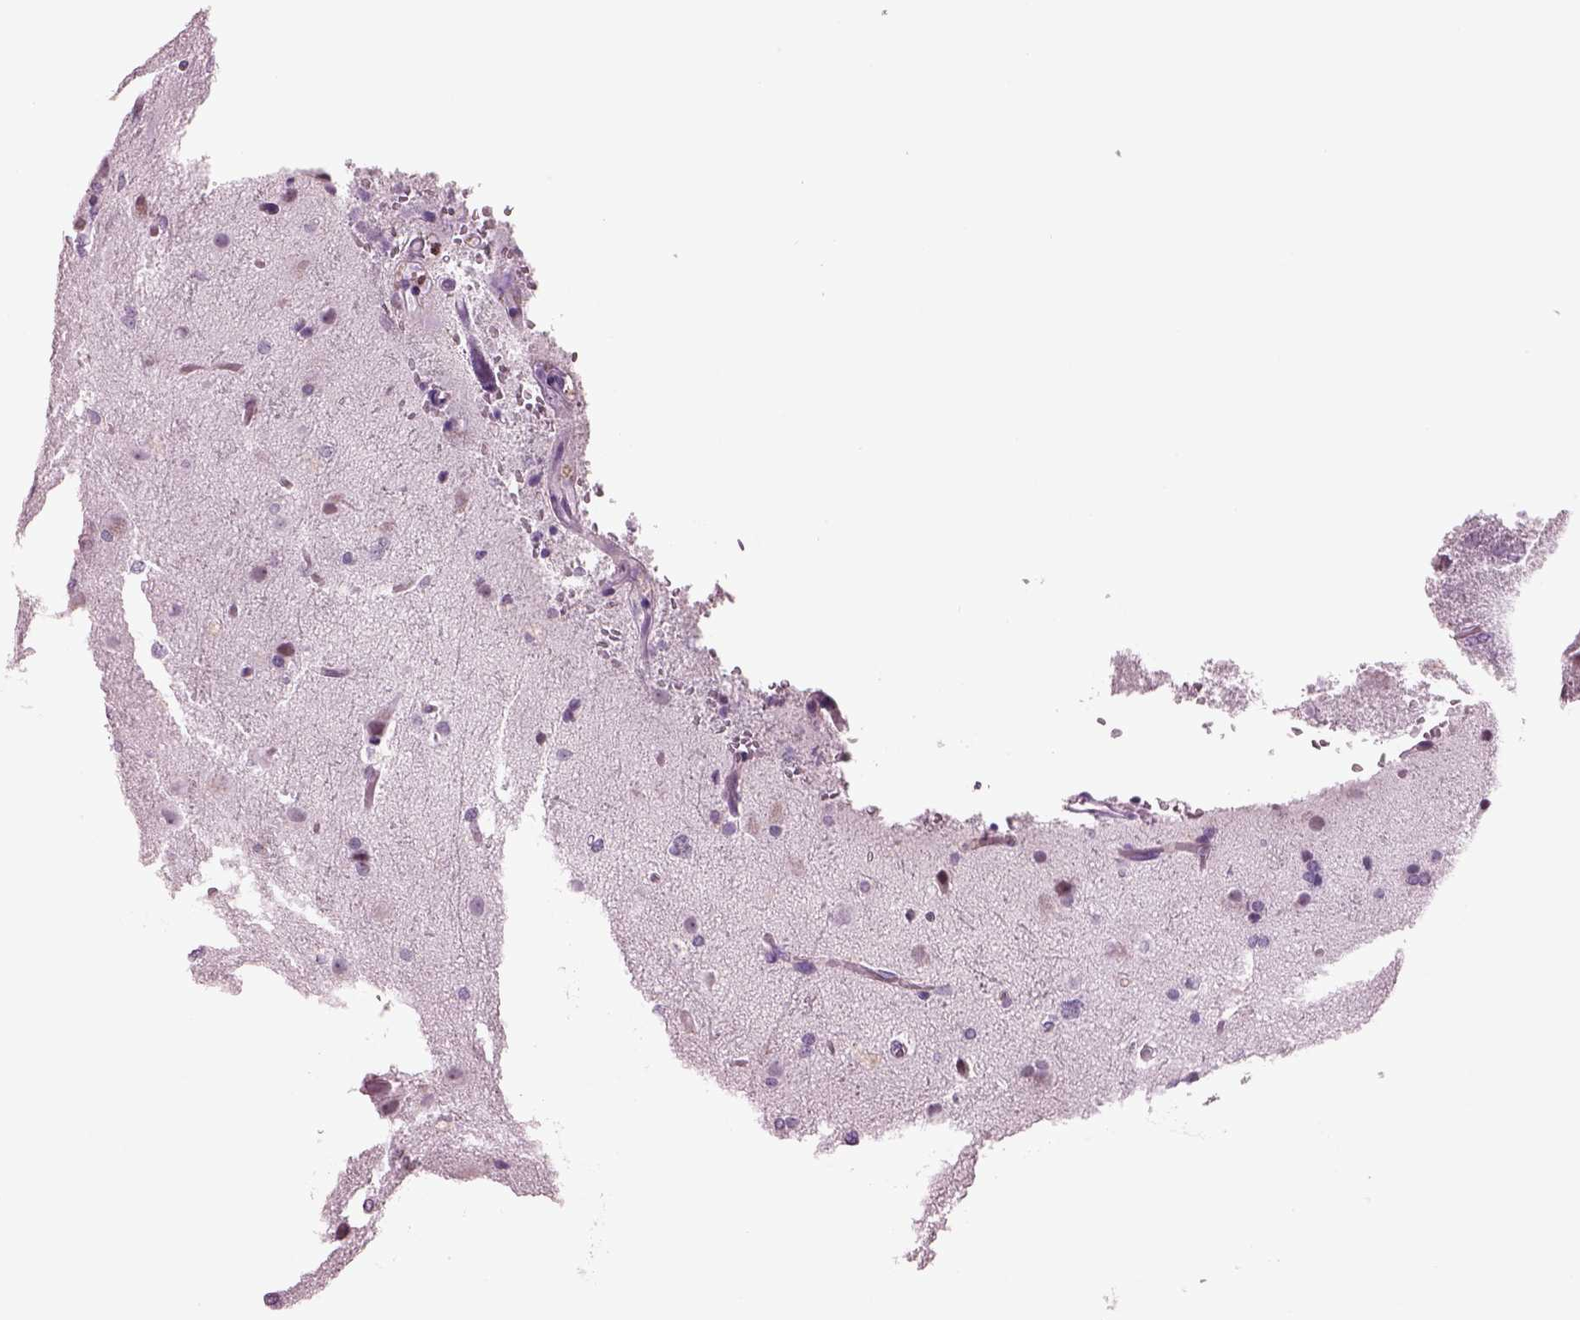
{"staining": {"intensity": "negative", "quantity": "none", "location": "none"}, "tissue": "glioma", "cell_type": "Tumor cells", "image_type": "cancer", "snomed": [{"axis": "morphology", "description": "Glioma, malignant, High grade"}, {"axis": "topography", "description": "Brain"}], "caption": "Immunohistochemistry (IHC) image of glioma stained for a protein (brown), which reveals no staining in tumor cells.", "gene": "CYLC1", "patient": {"sex": "male", "age": 68}}